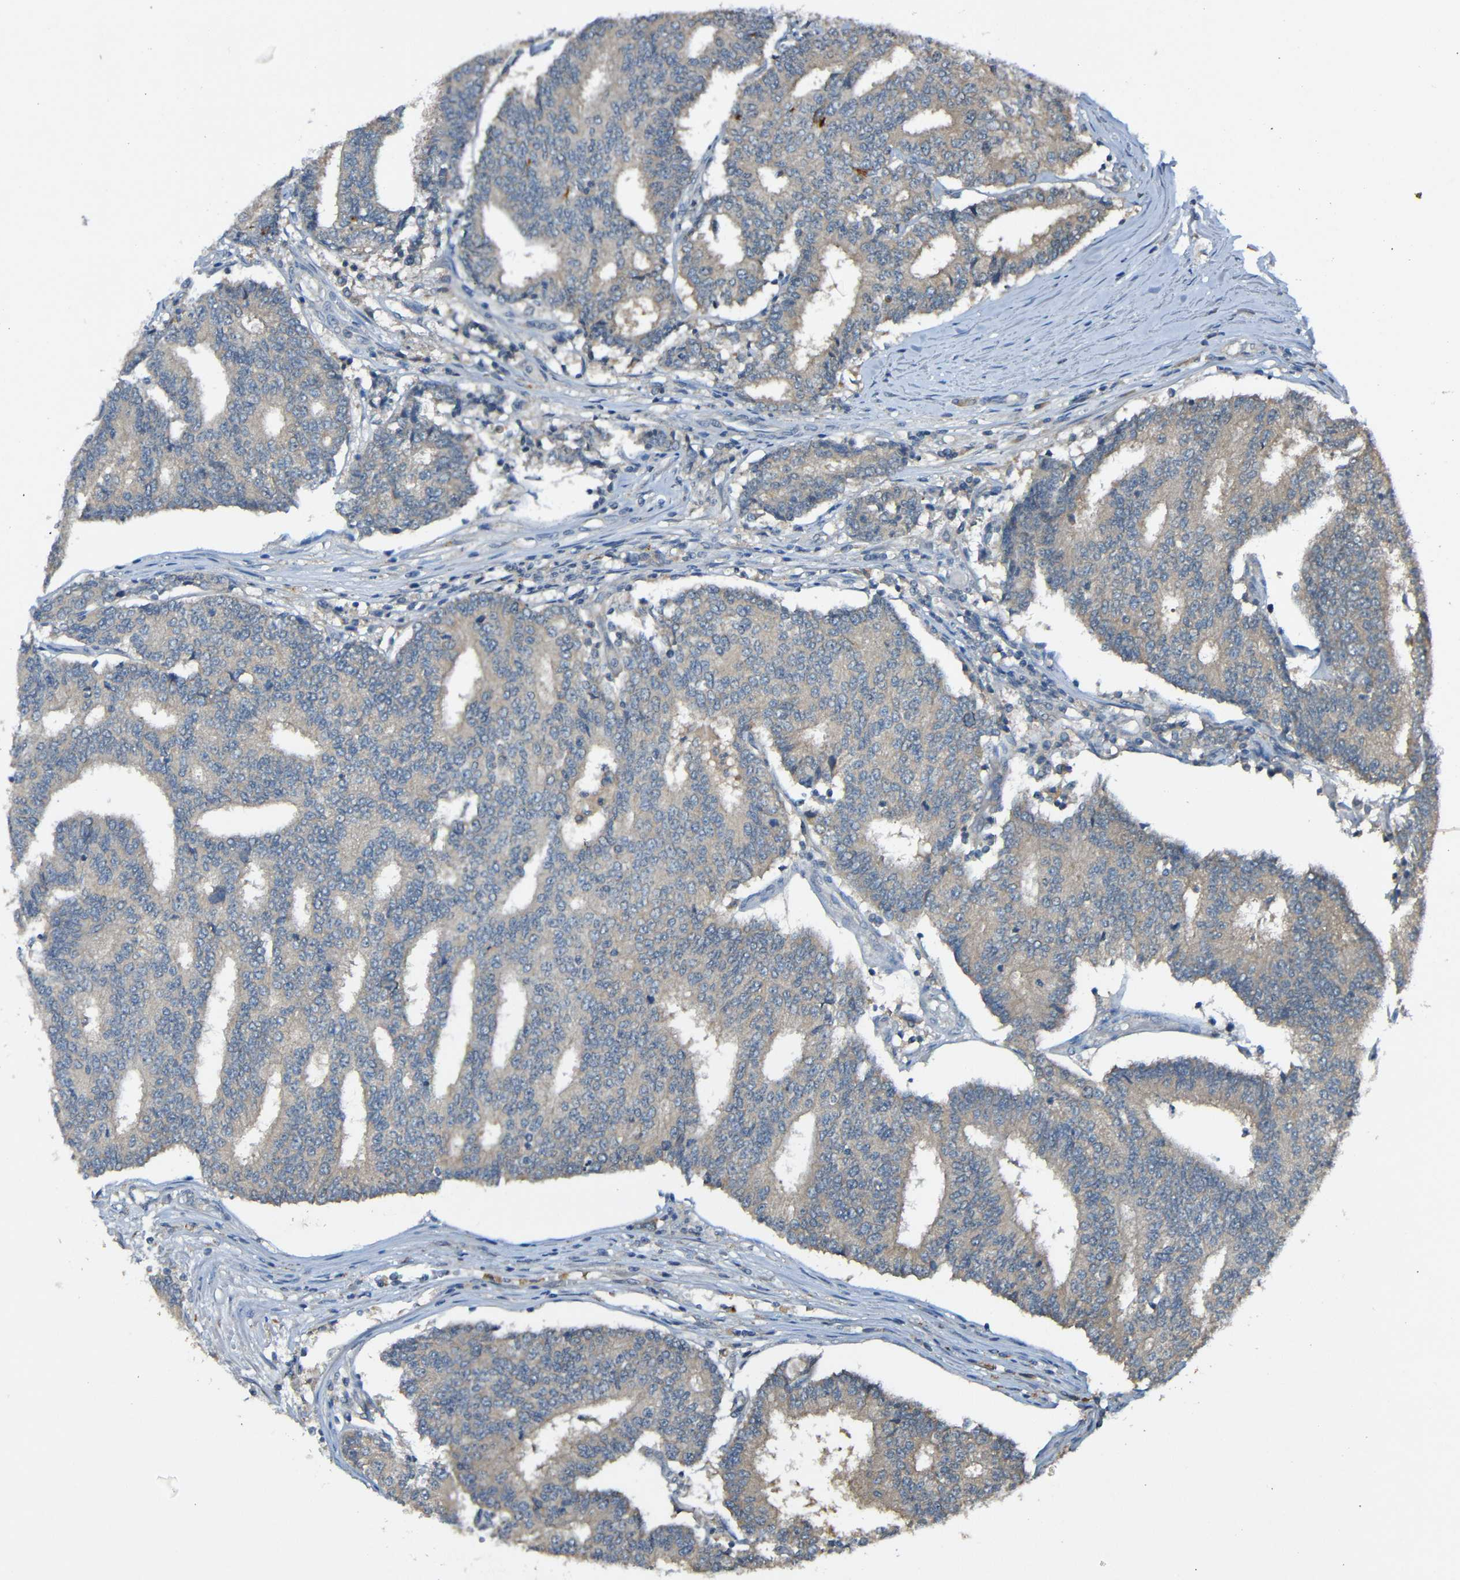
{"staining": {"intensity": "weak", "quantity": ">75%", "location": "cytoplasmic/membranous"}, "tissue": "prostate cancer", "cell_type": "Tumor cells", "image_type": "cancer", "snomed": [{"axis": "morphology", "description": "Normal tissue, NOS"}, {"axis": "morphology", "description": "Adenocarcinoma, High grade"}, {"axis": "topography", "description": "Prostate"}, {"axis": "topography", "description": "Seminal veicle"}], "caption": "Prostate cancer stained with immunohistochemistry (IHC) demonstrates weak cytoplasmic/membranous staining in about >75% of tumor cells.", "gene": "LRRC70", "patient": {"sex": "male", "age": 55}}